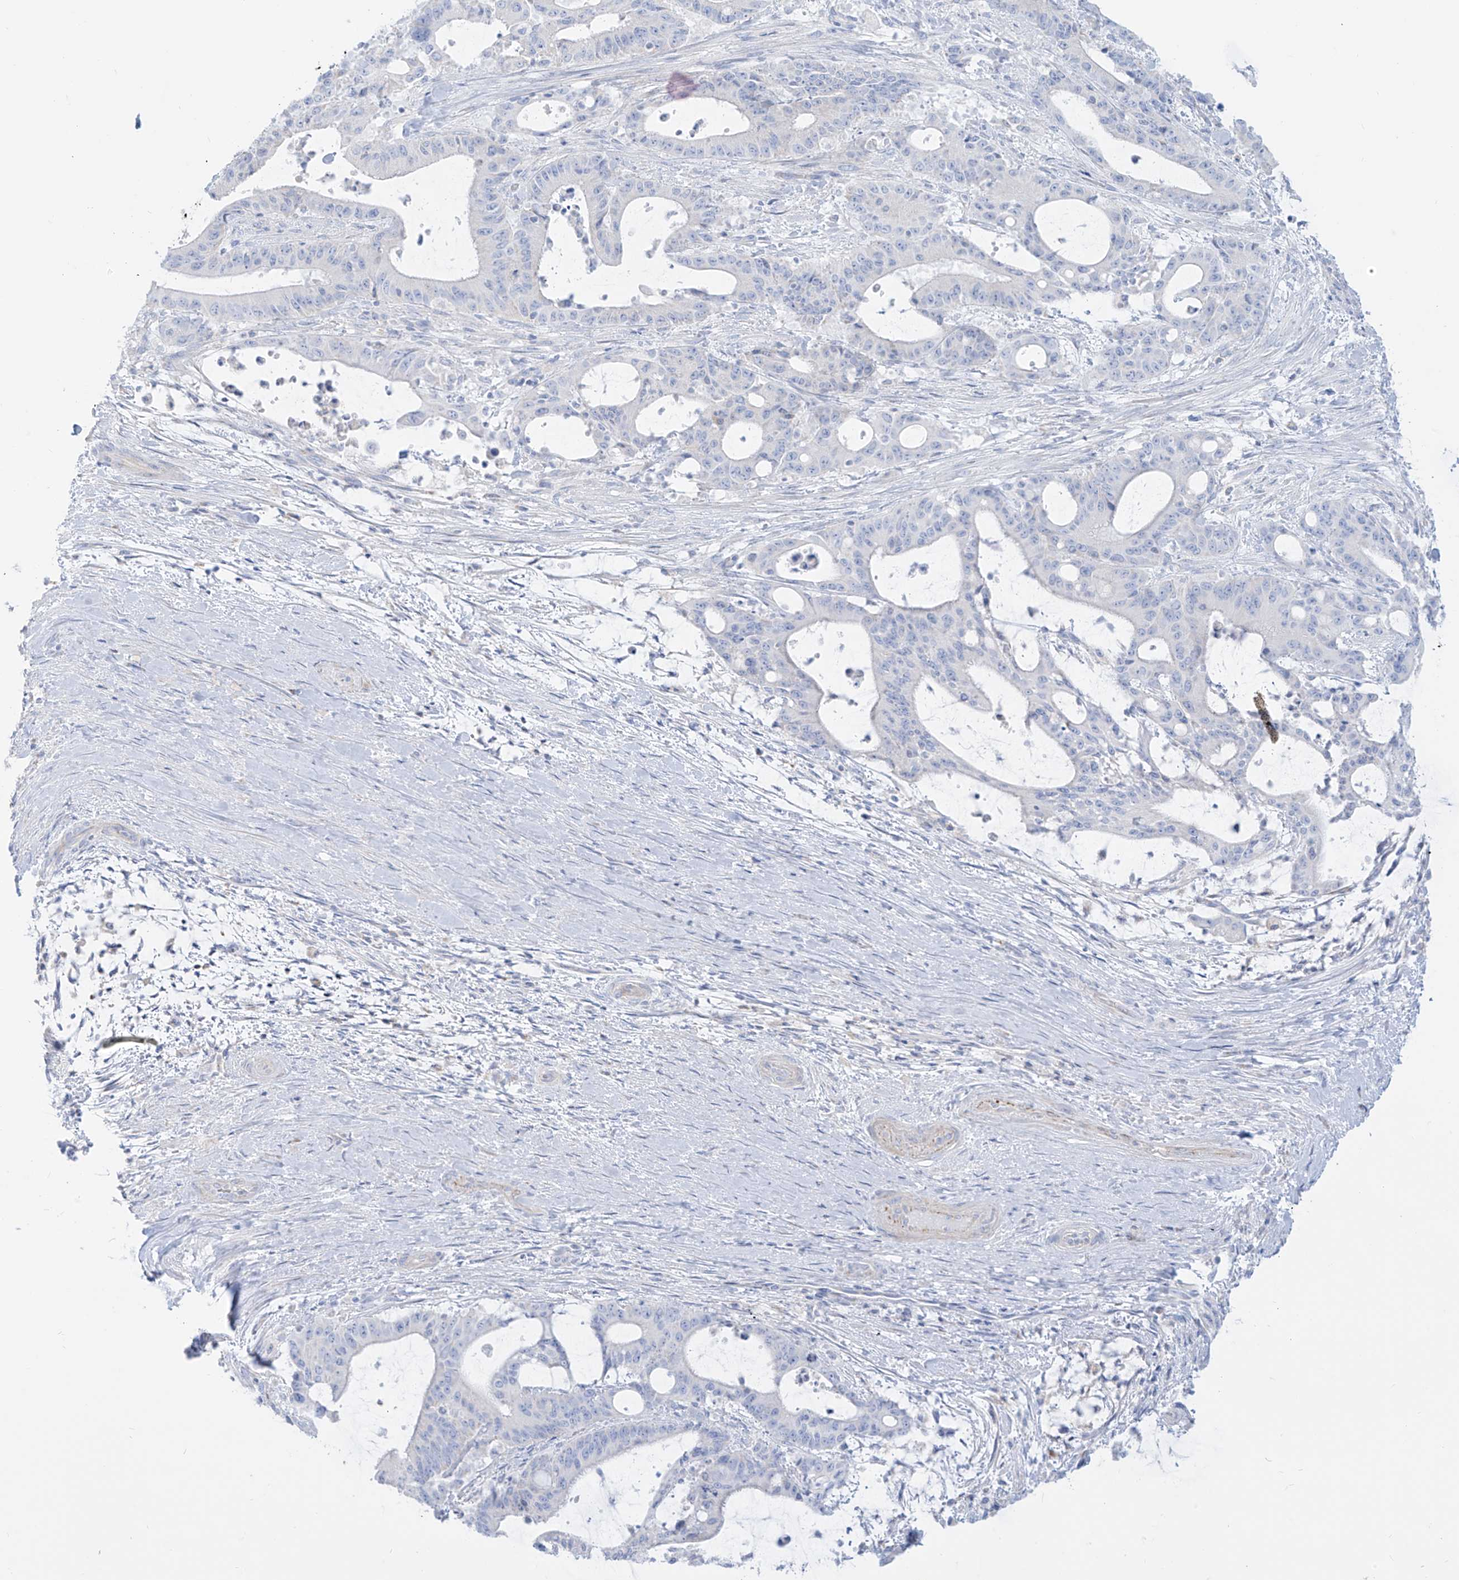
{"staining": {"intensity": "negative", "quantity": "none", "location": "none"}, "tissue": "liver cancer", "cell_type": "Tumor cells", "image_type": "cancer", "snomed": [{"axis": "morphology", "description": "Normal tissue, NOS"}, {"axis": "morphology", "description": "Cholangiocarcinoma"}, {"axis": "topography", "description": "Liver"}, {"axis": "topography", "description": "Peripheral nerve tissue"}], "caption": "Micrograph shows no significant protein expression in tumor cells of cholangiocarcinoma (liver).", "gene": "SLC26A3", "patient": {"sex": "female", "age": 73}}